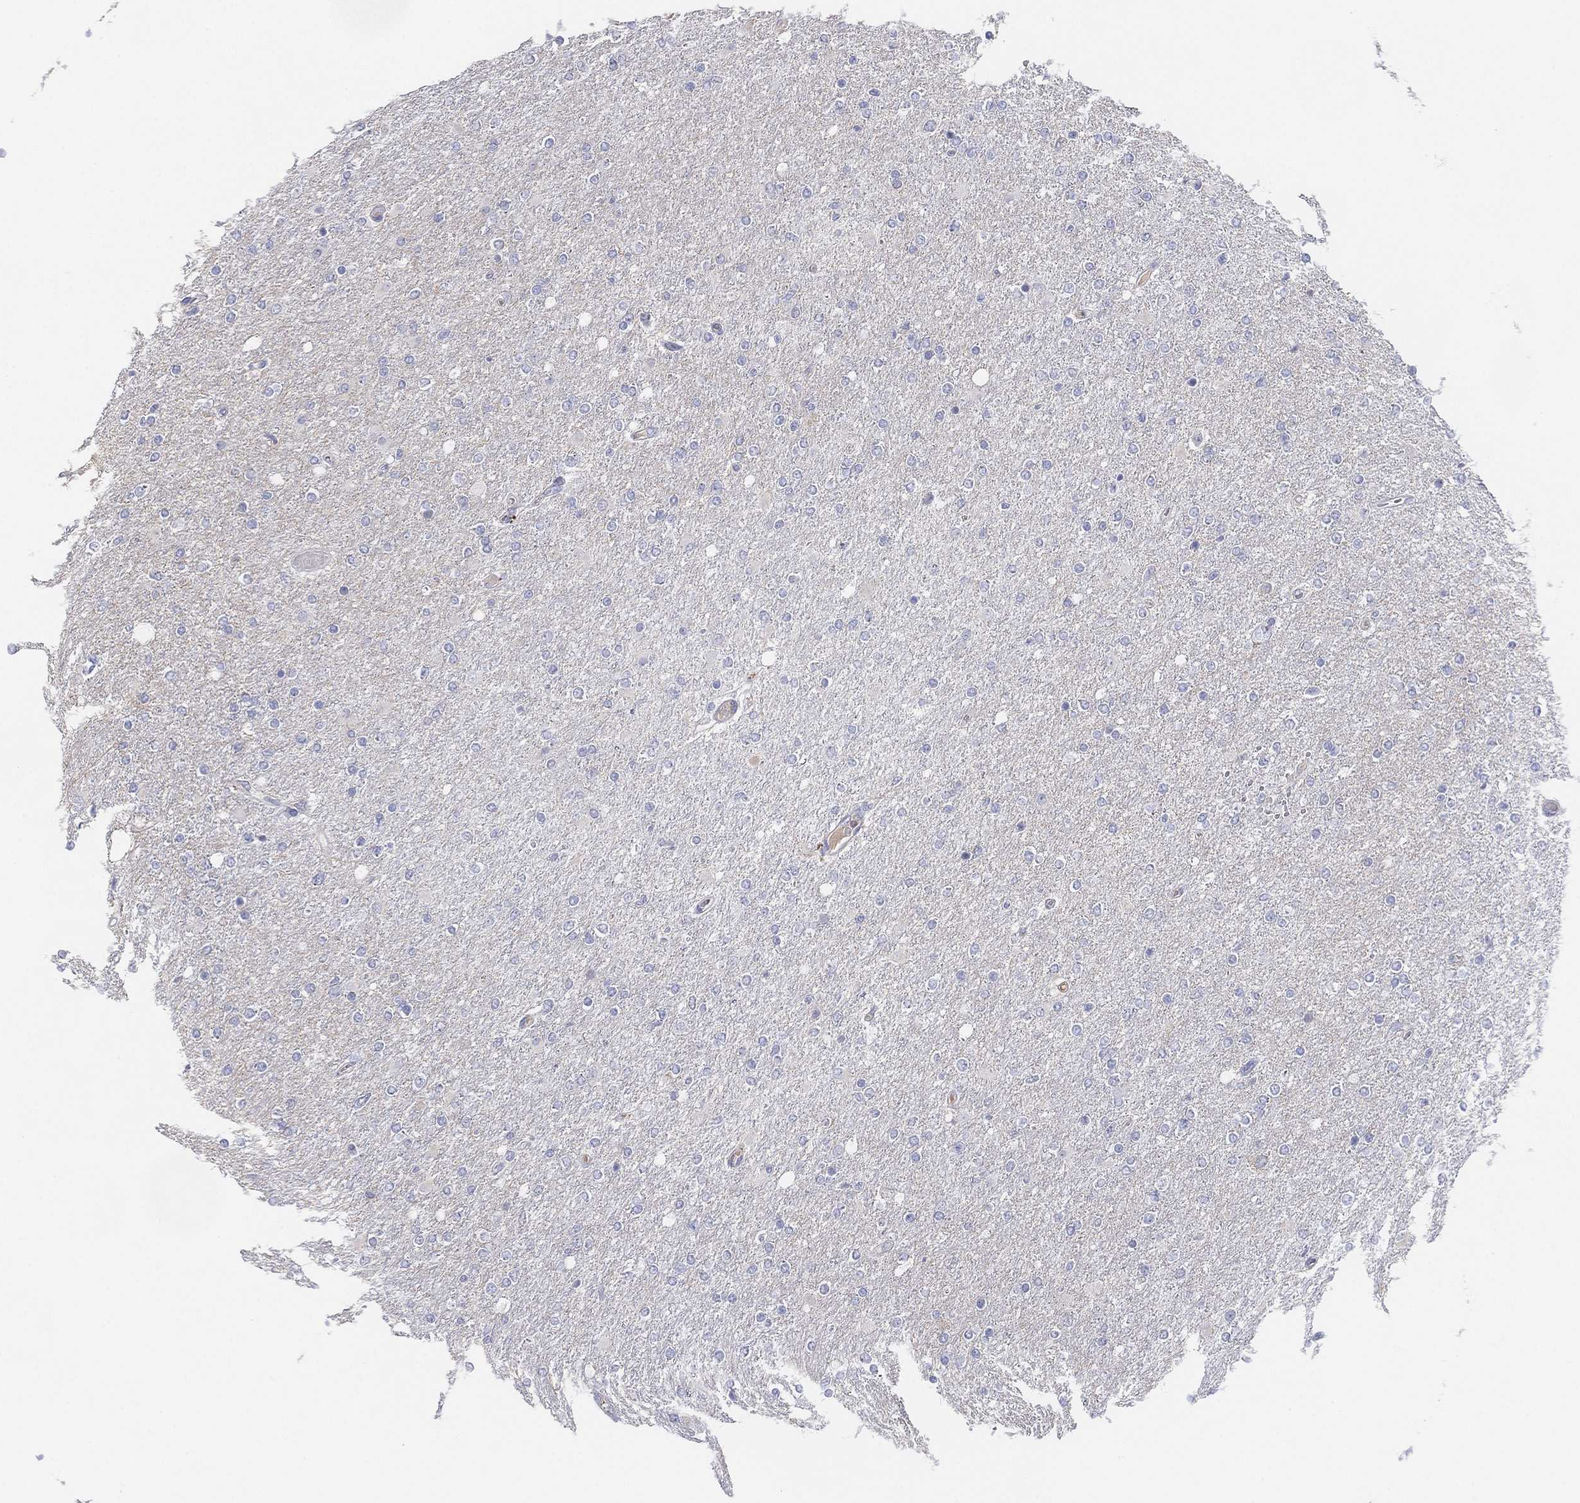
{"staining": {"intensity": "negative", "quantity": "none", "location": "none"}, "tissue": "glioma", "cell_type": "Tumor cells", "image_type": "cancer", "snomed": [{"axis": "morphology", "description": "Glioma, malignant, High grade"}, {"axis": "topography", "description": "Cerebral cortex"}], "caption": "This is a photomicrograph of IHC staining of glioma, which shows no expression in tumor cells.", "gene": "MLF1", "patient": {"sex": "male", "age": 70}}